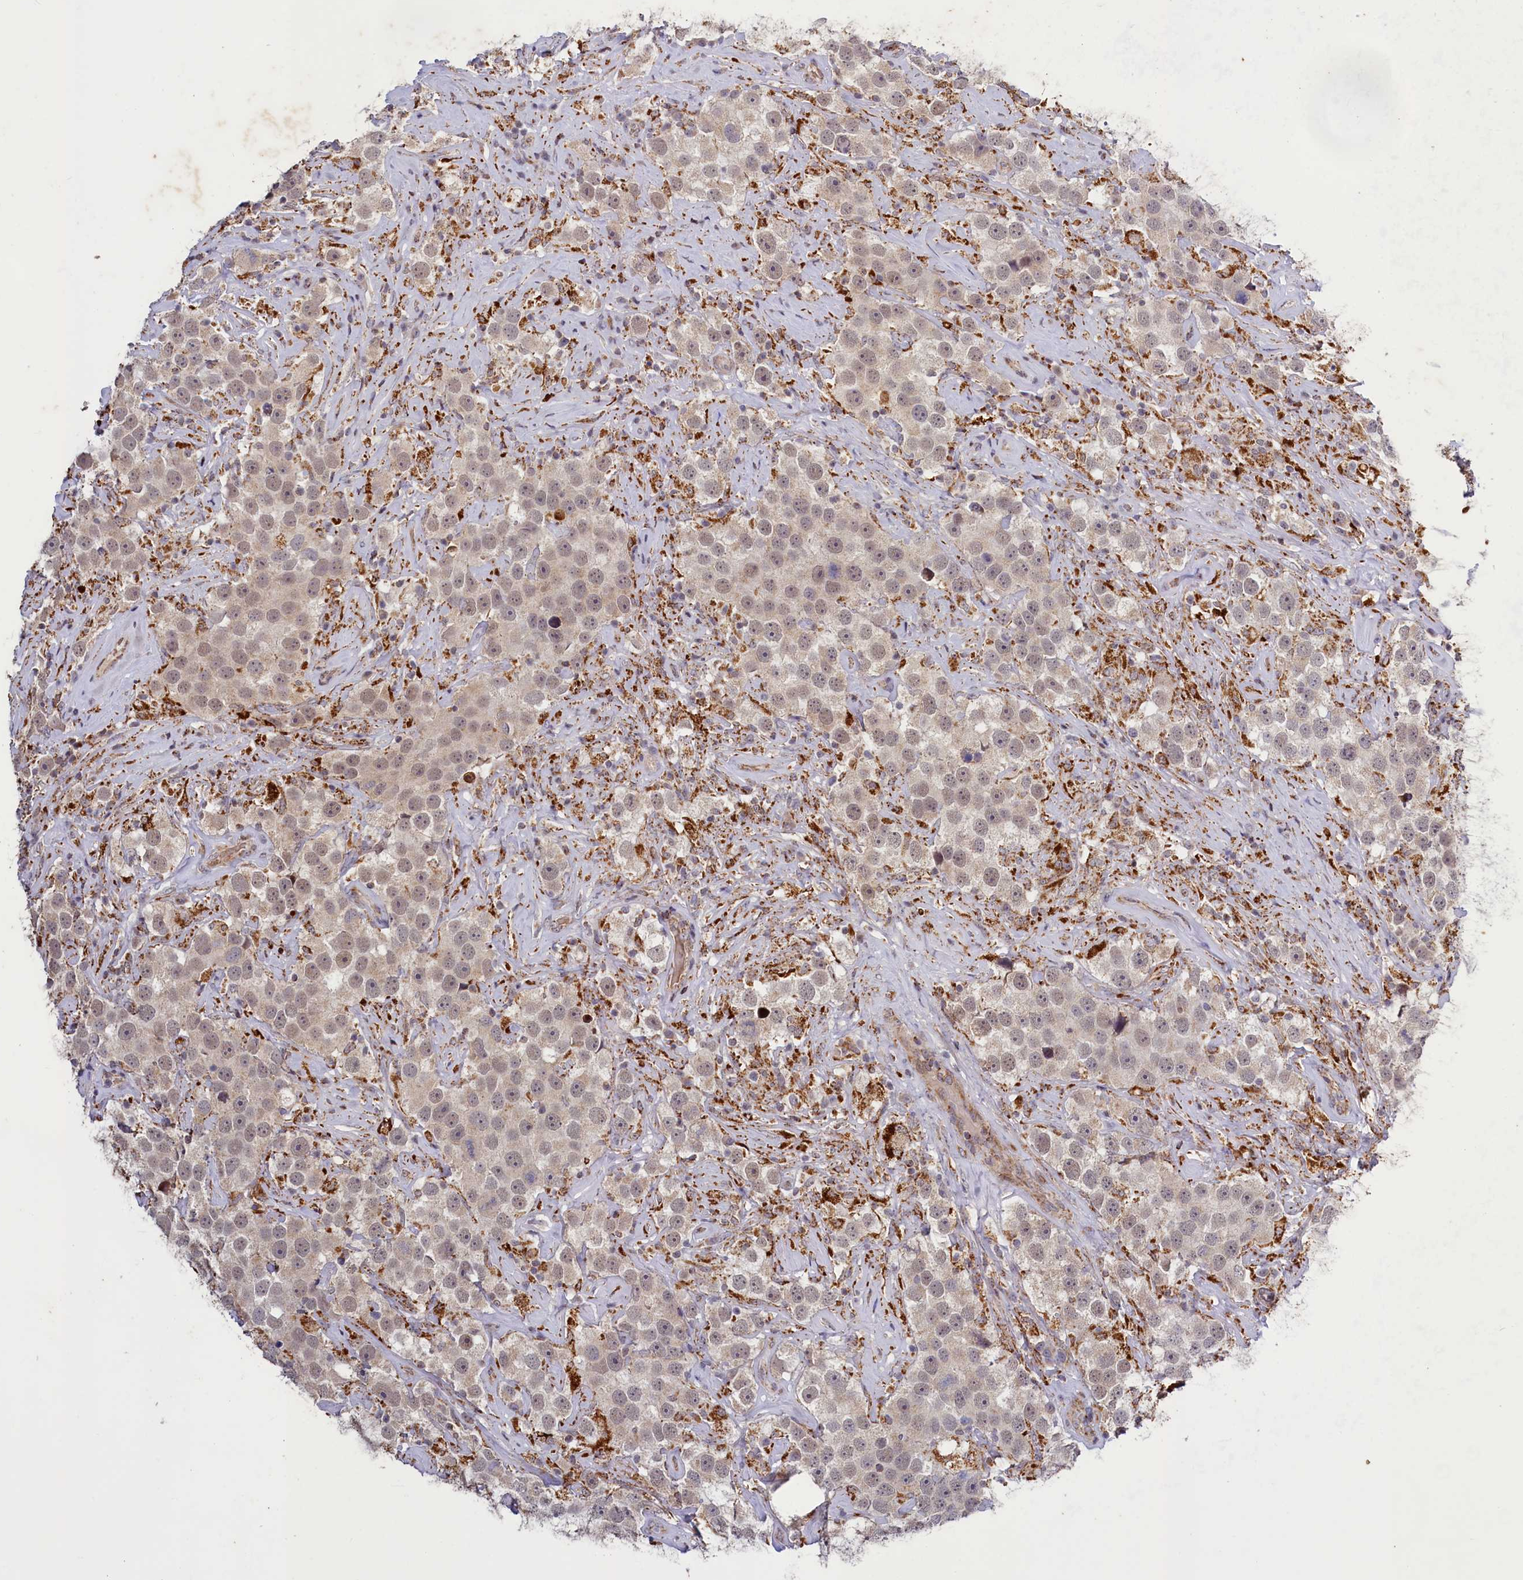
{"staining": {"intensity": "weak", "quantity": "<25%", "location": "cytoplasmic/membranous"}, "tissue": "testis cancer", "cell_type": "Tumor cells", "image_type": "cancer", "snomed": [{"axis": "morphology", "description": "Seminoma, NOS"}, {"axis": "topography", "description": "Testis"}], "caption": "Immunohistochemical staining of human testis cancer (seminoma) displays no significant expression in tumor cells.", "gene": "DYNC2H1", "patient": {"sex": "male", "age": 49}}